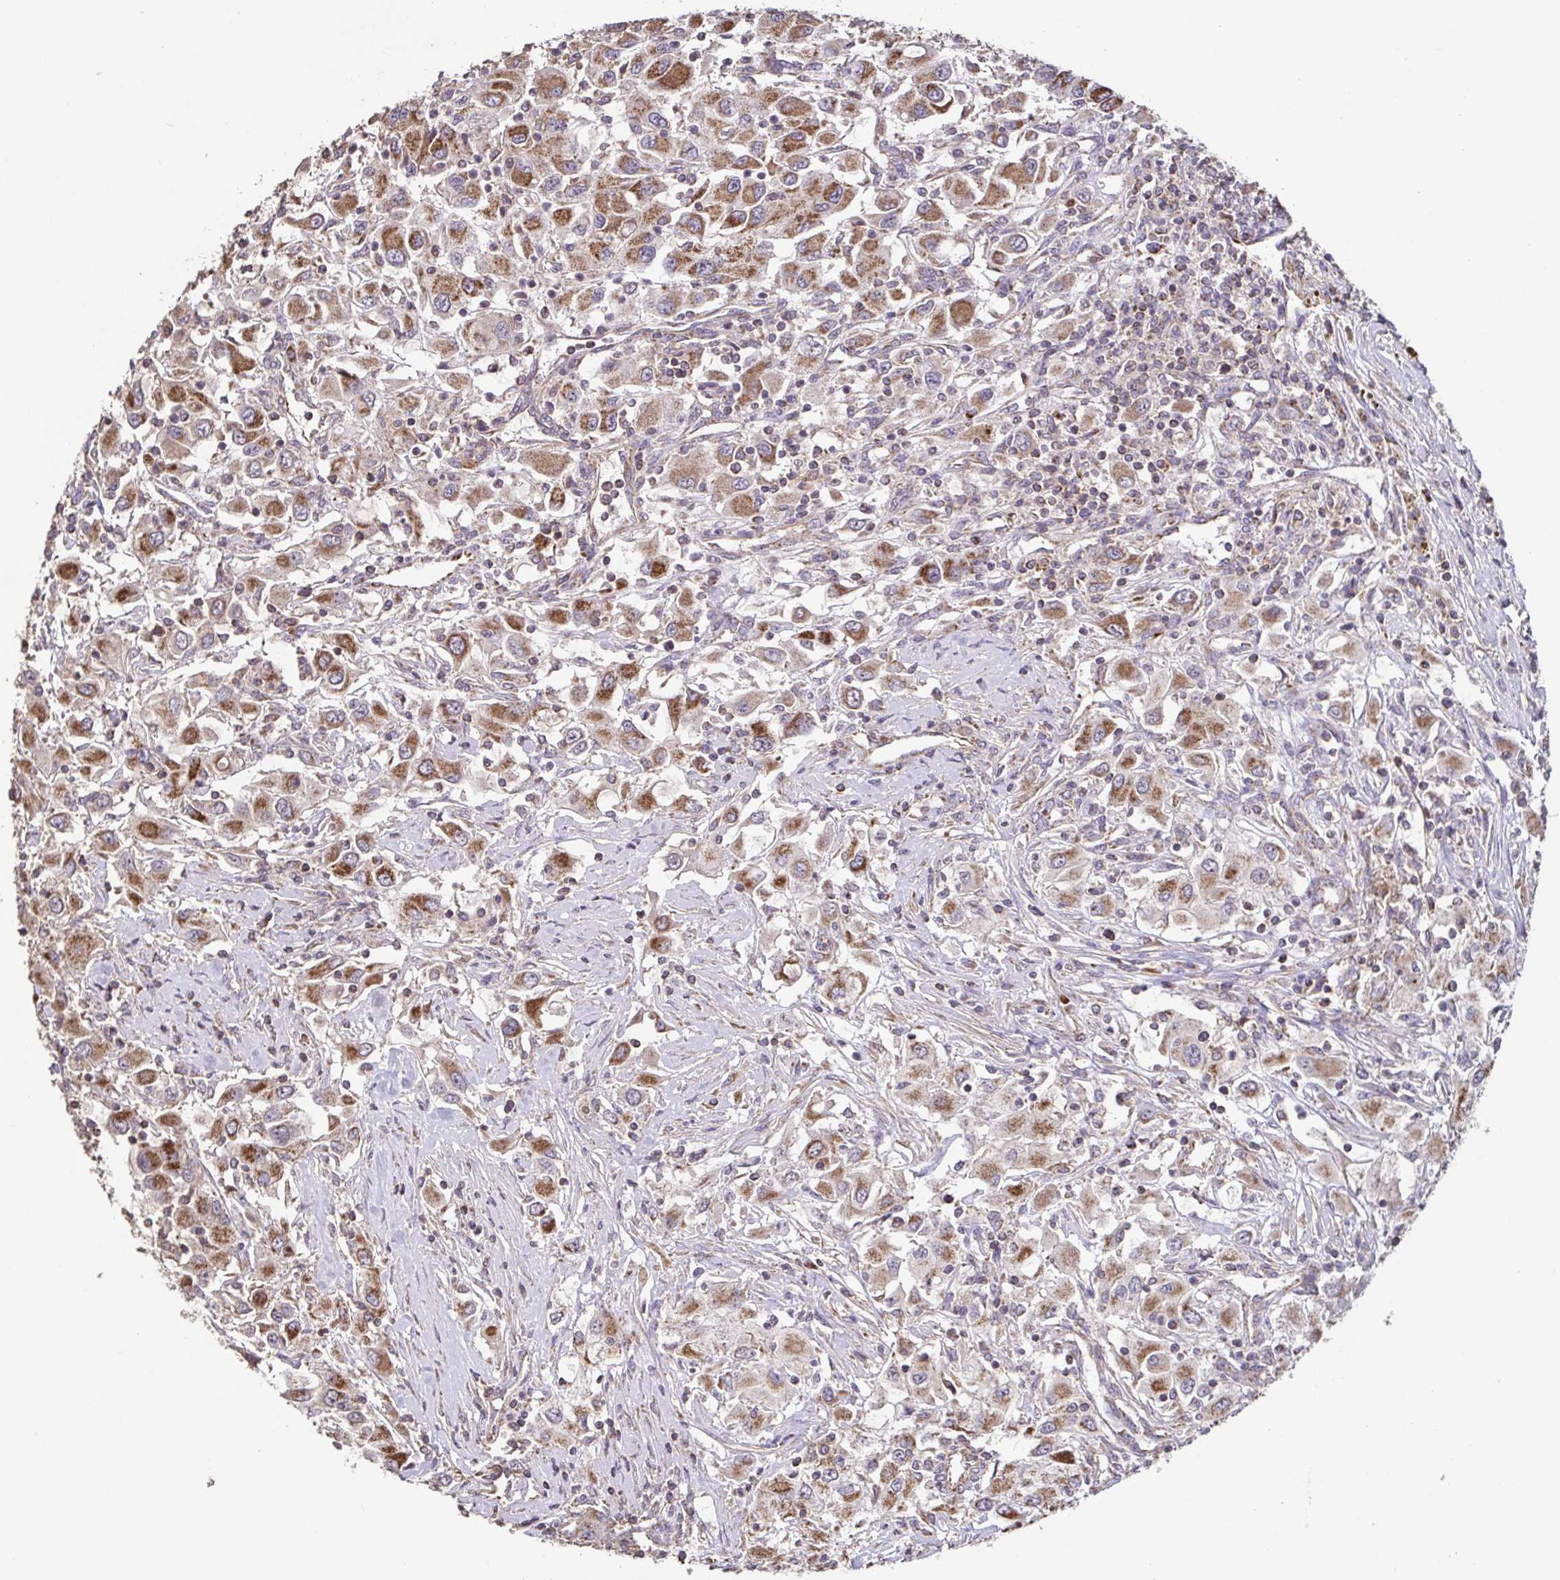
{"staining": {"intensity": "moderate", "quantity": ">75%", "location": "cytoplasmic/membranous"}, "tissue": "renal cancer", "cell_type": "Tumor cells", "image_type": "cancer", "snomed": [{"axis": "morphology", "description": "Adenocarcinoma, NOS"}, {"axis": "topography", "description": "Kidney"}], "caption": "A brown stain shows moderate cytoplasmic/membranous positivity of a protein in human adenocarcinoma (renal) tumor cells.", "gene": "DIP2B", "patient": {"sex": "female", "age": 67}}